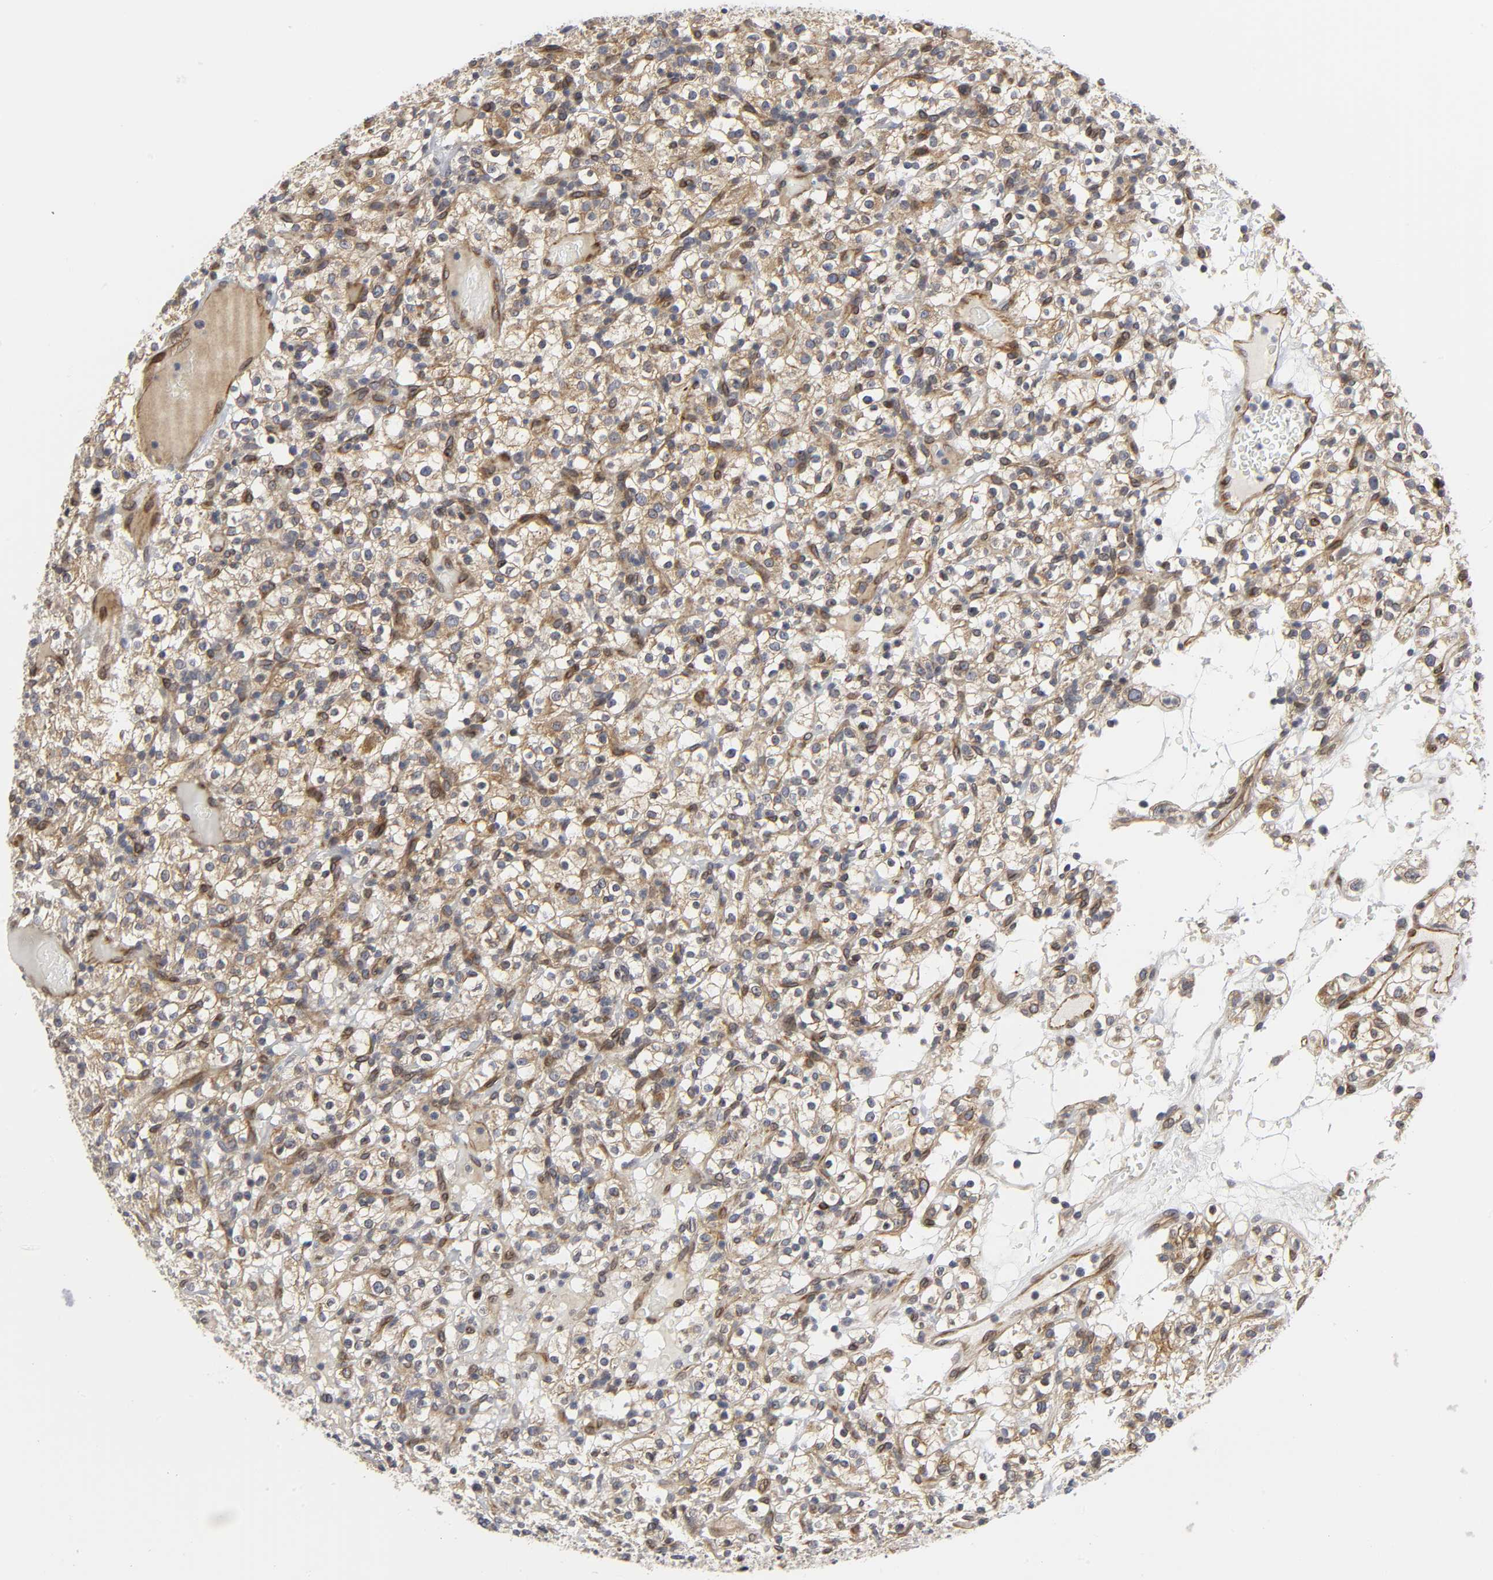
{"staining": {"intensity": "weak", "quantity": ">75%", "location": "cytoplasmic/membranous"}, "tissue": "renal cancer", "cell_type": "Tumor cells", "image_type": "cancer", "snomed": [{"axis": "morphology", "description": "Normal tissue, NOS"}, {"axis": "morphology", "description": "Adenocarcinoma, NOS"}, {"axis": "topography", "description": "Kidney"}], "caption": "Immunohistochemical staining of human renal cancer (adenocarcinoma) displays low levels of weak cytoplasmic/membranous positivity in about >75% of tumor cells. (IHC, brightfield microscopy, high magnification).", "gene": "ASB6", "patient": {"sex": "female", "age": 72}}